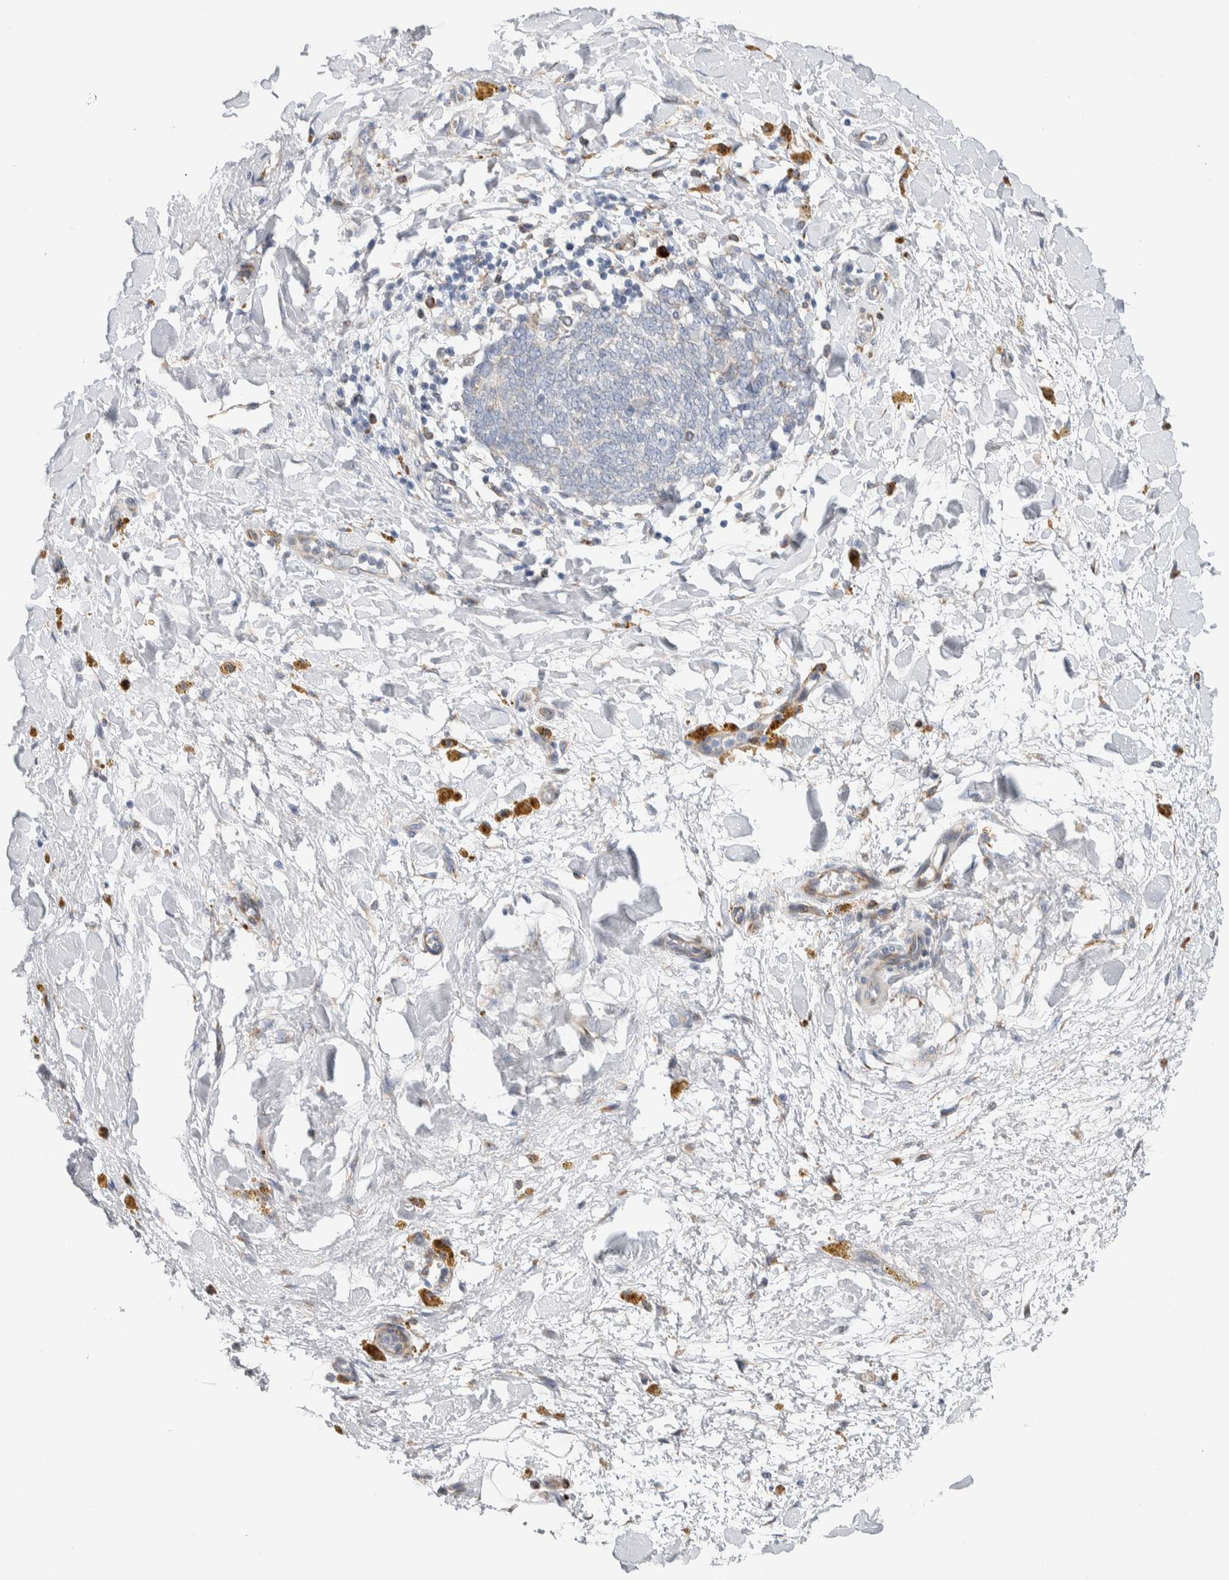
{"staining": {"intensity": "negative", "quantity": "none", "location": "none"}, "tissue": "adipose tissue", "cell_type": "Adipocytes", "image_type": "normal", "snomed": [{"axis": "morphology", "description": "Normal tissue, NOS"}, {"axis": "topography", "description": "Kidney"}, {"axis": "topography", "description": "Peripheral nerve tissue"}], "caption": "Protein analysis of unremarkable adipose tissue shows no significant positivity in adipocytes.", "gene": "ENGASE", "patient": {"sex": "male", "age": 7}}